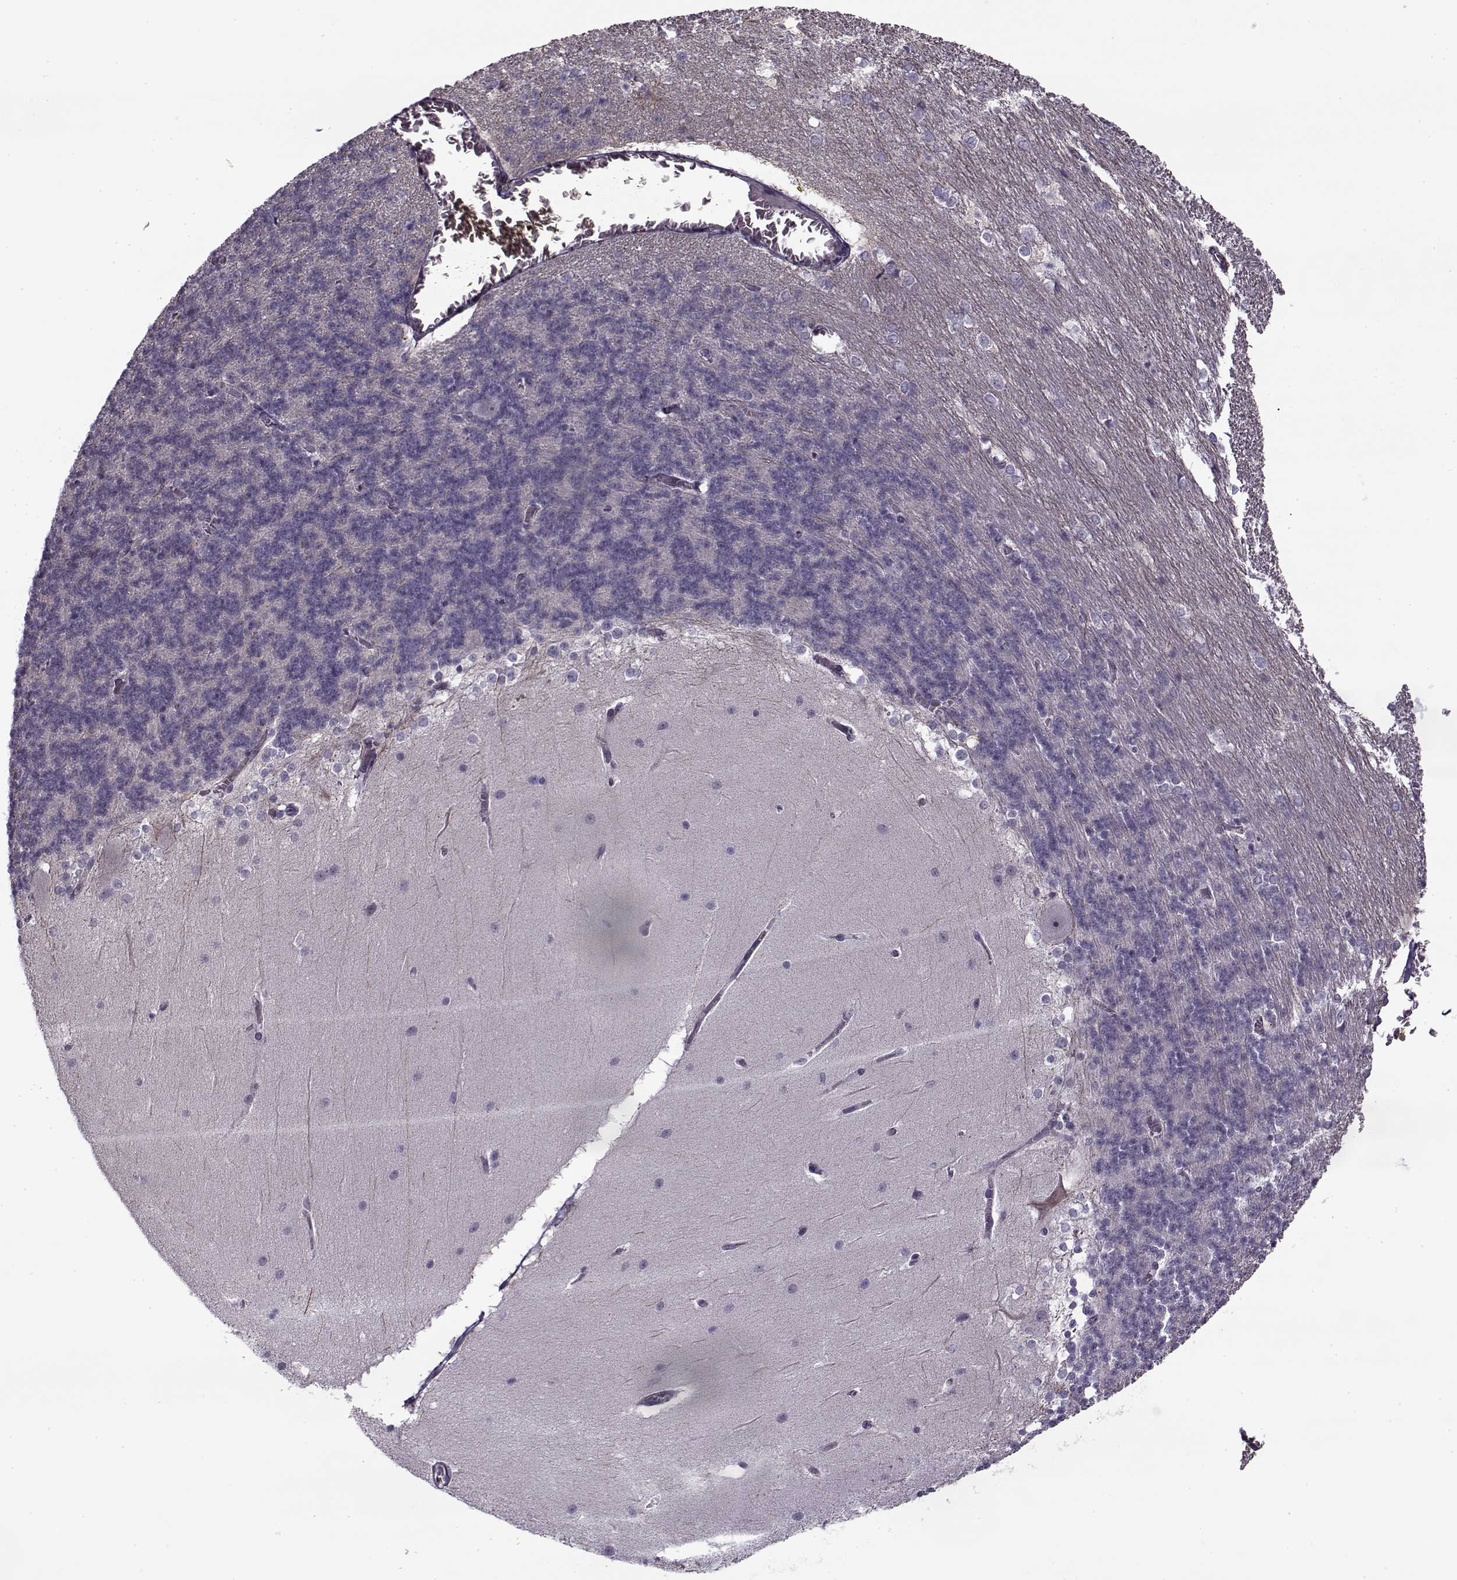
{"staining": {"intensity": "negative", "quantity": "none", "location": "none"}, "tissue": "cerebellum", "cell_type": "Cells in granular layer", "image_type": "normal", "snomed": [{"axis": "morphology", "description": "Normal tissue, NOS"}, {"axis": "topography", "description": "Cerebellum"}], "caption": "Photomicrograph shows no significant protein expression in cells in granular layer of benign cerebellum. (Immunohistochemistry, brightfield microscopy, high magnification).", "gene": "PNMT", "patient": {"sex": "female", "age": 19}}